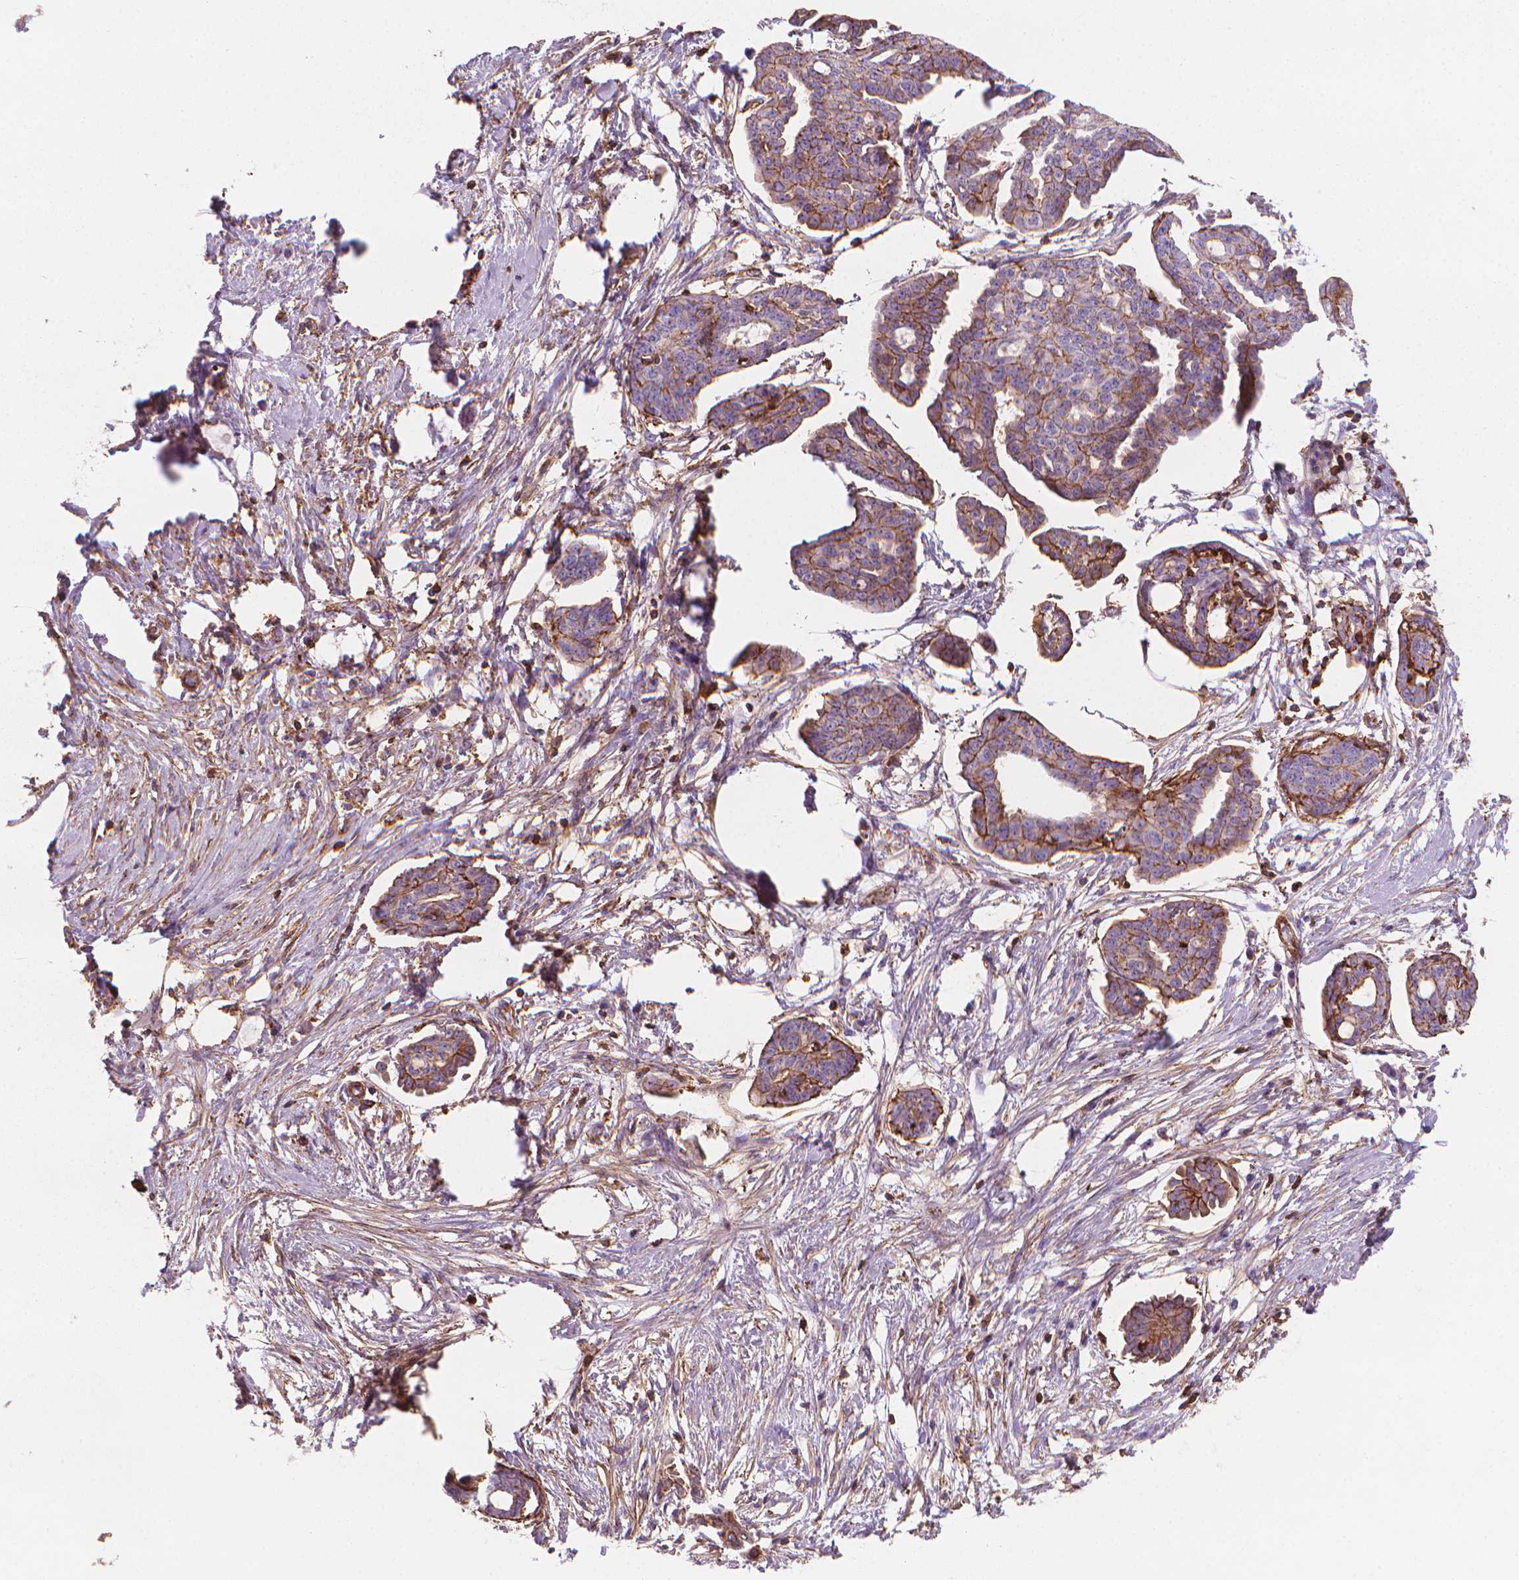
{"staining": {"intensity": "moderate", "quantity": "25%-75%", "location": "cytoplasmic/membranous"}, "tissue": "ovarian cancer", "cell_type": "Tumor cells", "image_type": "cancer", "snomed": [{"axis": "morphology", "description": "Cystadenocarcinoma, serous, NOS"}, {"axis": "topography", "description": "Ovary"}], "caption": "Immunohistochemical staining of human ovarian cancer (serous cystadenocarcinoma) shows medium levels of moderate cytoplasmic/membranous protein staining in approximately 25%-75% of tumor cells. Using DAB (3,3'-diaminobenzidine) (brown) and hematoxylin (blue) stains, captured at high magnification using brightfield microscopy.", "gene": "PATJ", "patient": {"sex": "female", "age": 71}}